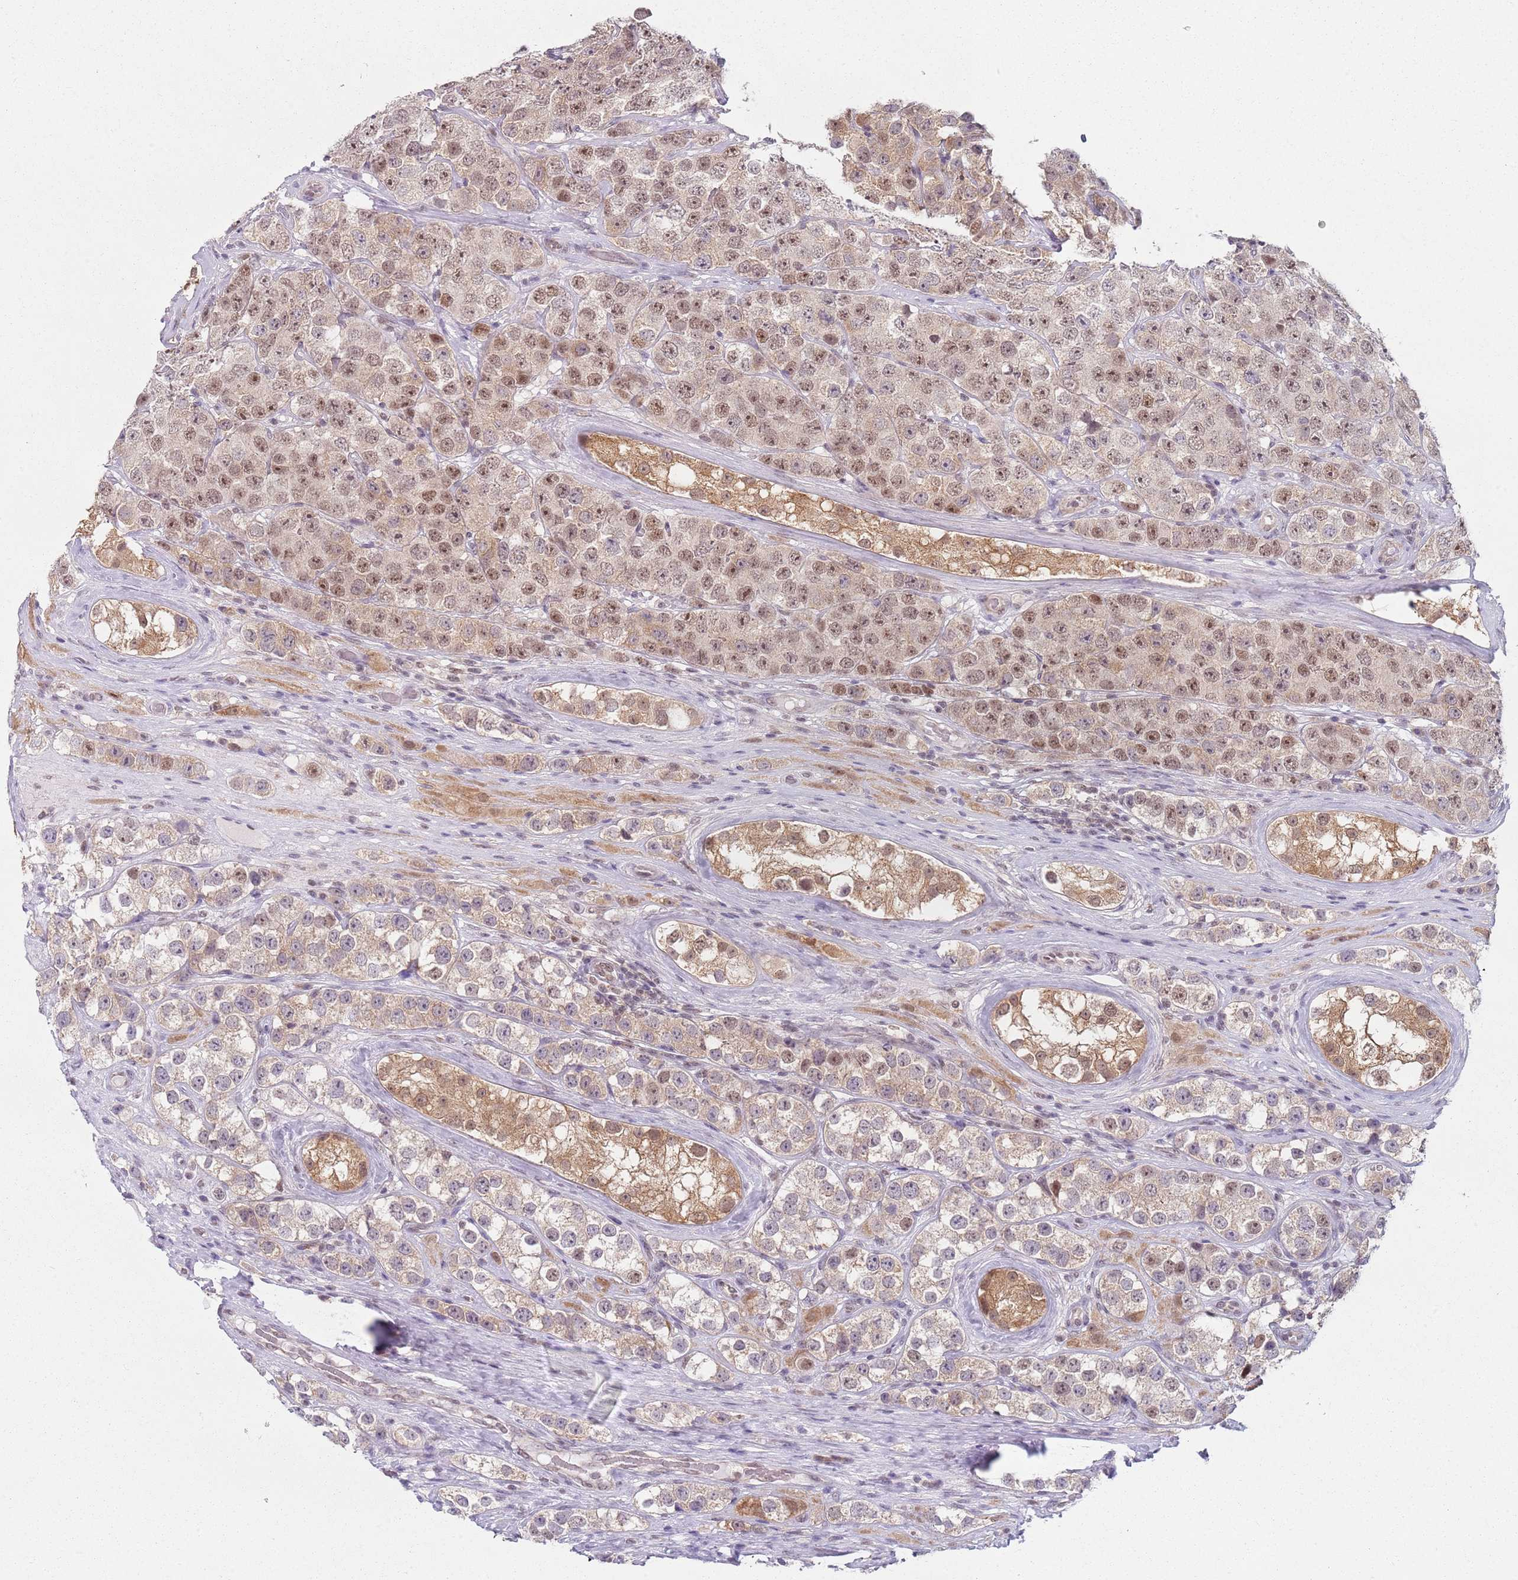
{"staining": {"intensity": "weak", "quantity": ">75%", "location": "cytoplasmic/membranous,nuclear"}, "tissue": "testis cancer", "cell_type": "Tumor cells", "image_type": "cancer", "snomed": [{"axis": "morphology", "description": "Seminoma, NOS"}, {"axis": "topography", "description": "Testis"}], "caption": "Weak cytoplasmic/membranous and nuclear positivity is appreciated in about >75% of tumor cells in seminoma (testis). The staining was performed using DAB (3,3'-diaminobenzidine), with brown indicating positive protein expression. Nuclei are stained blue with hematoxylin.", "gene": "SMARCAL1", "patient": {"sex": "male", "age": 28}}